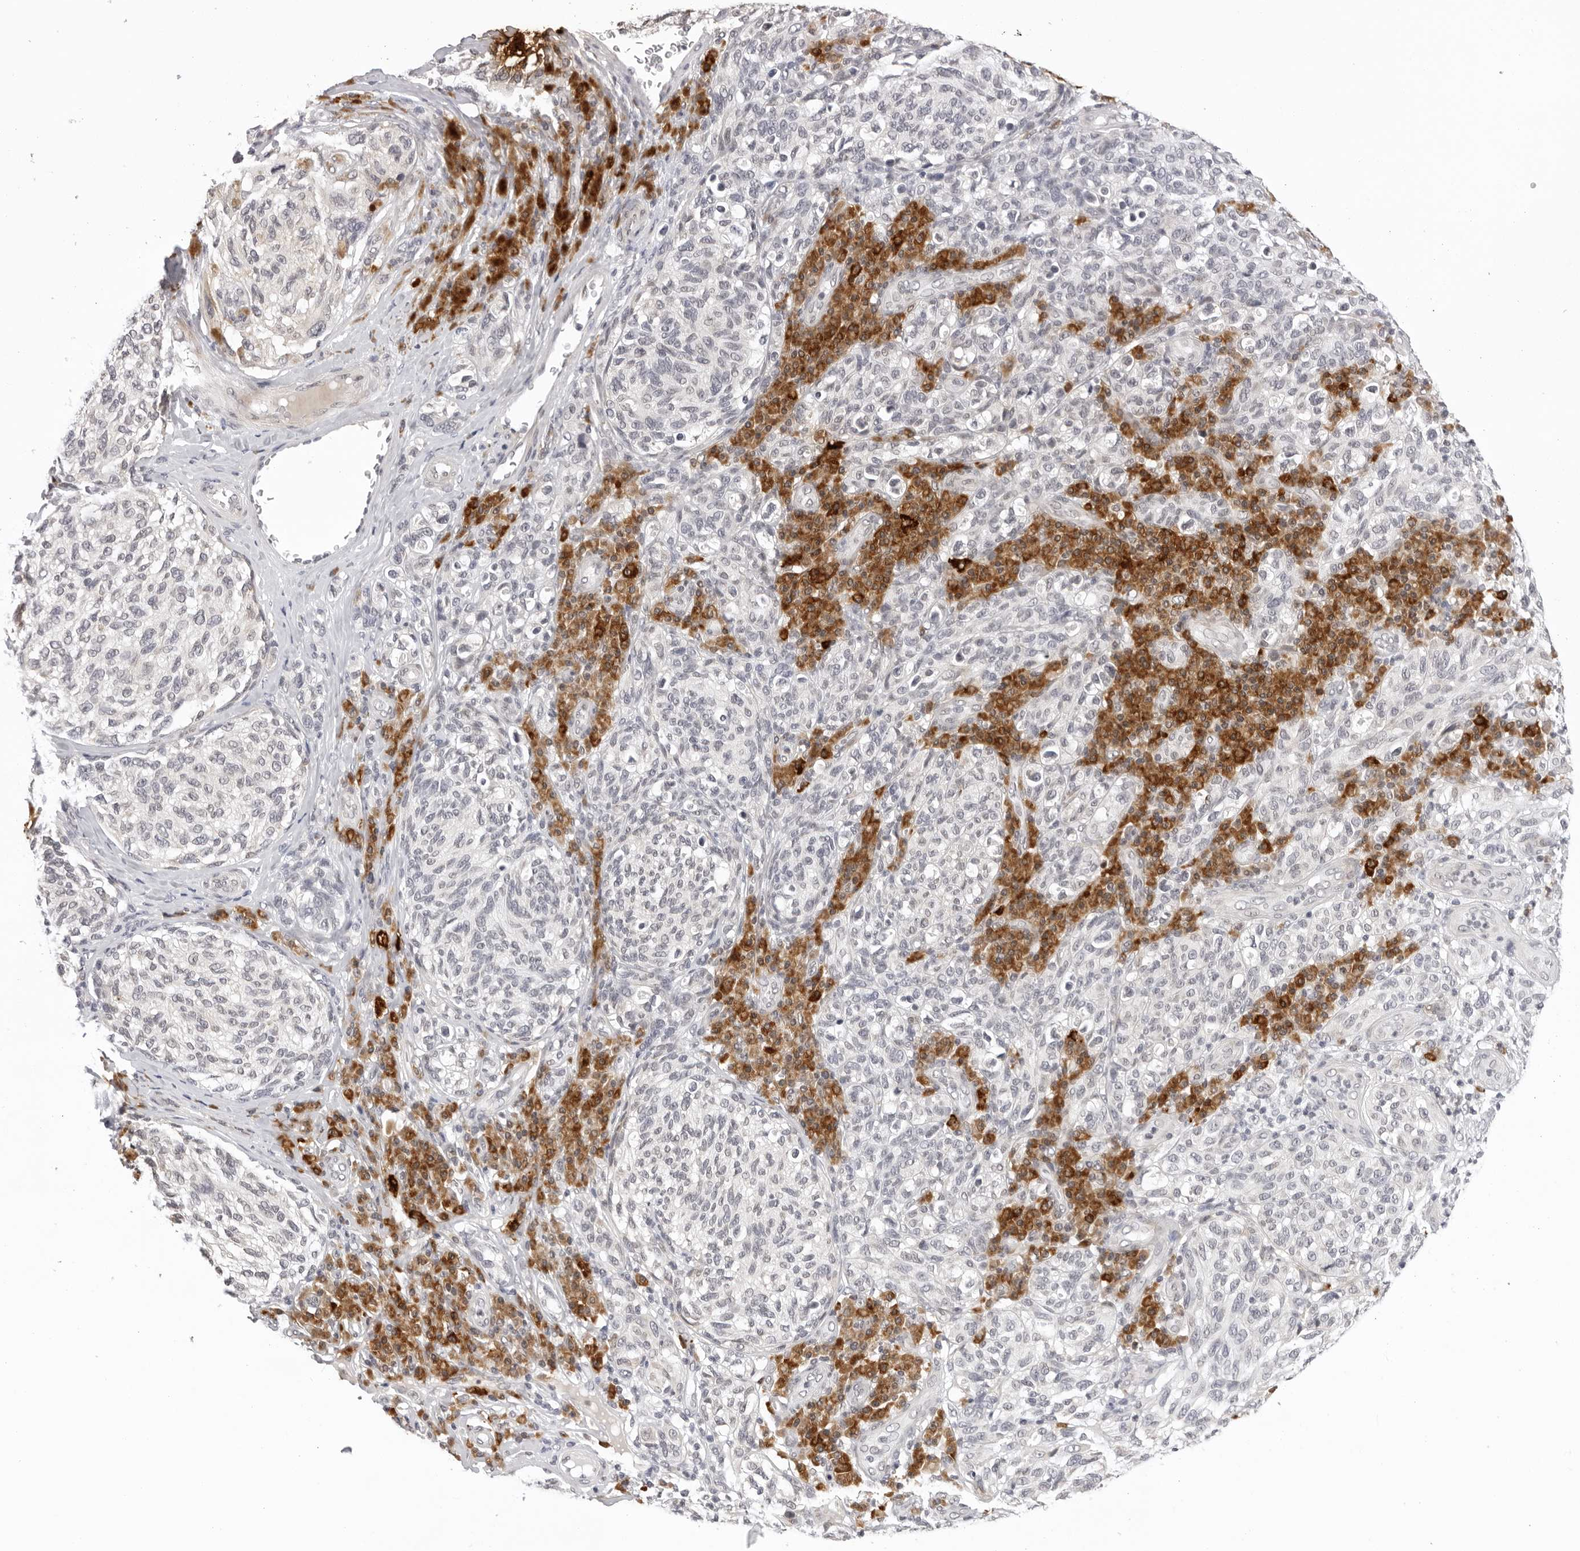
{"staining": {"intensity": "negative", "quantity": "none", "location": "none"}, "tissue": "melanoma", "cell_type": "Tumor cells", "image_type": "cancer", "snomed": [{"axis": "morphology", "description": "Malignant melanoma, NOS"}, {"axis": "topography", "description": "Skin"}], "caption": "This photomicrograph is of malignant melanoma stained with immunohistochemistry to label a protein in brown with the nuclei are counter-stained blue. There is no expression in tumor cells.", "gene": "IL17RA", "patient": {"sex": "female", "age": 73}}